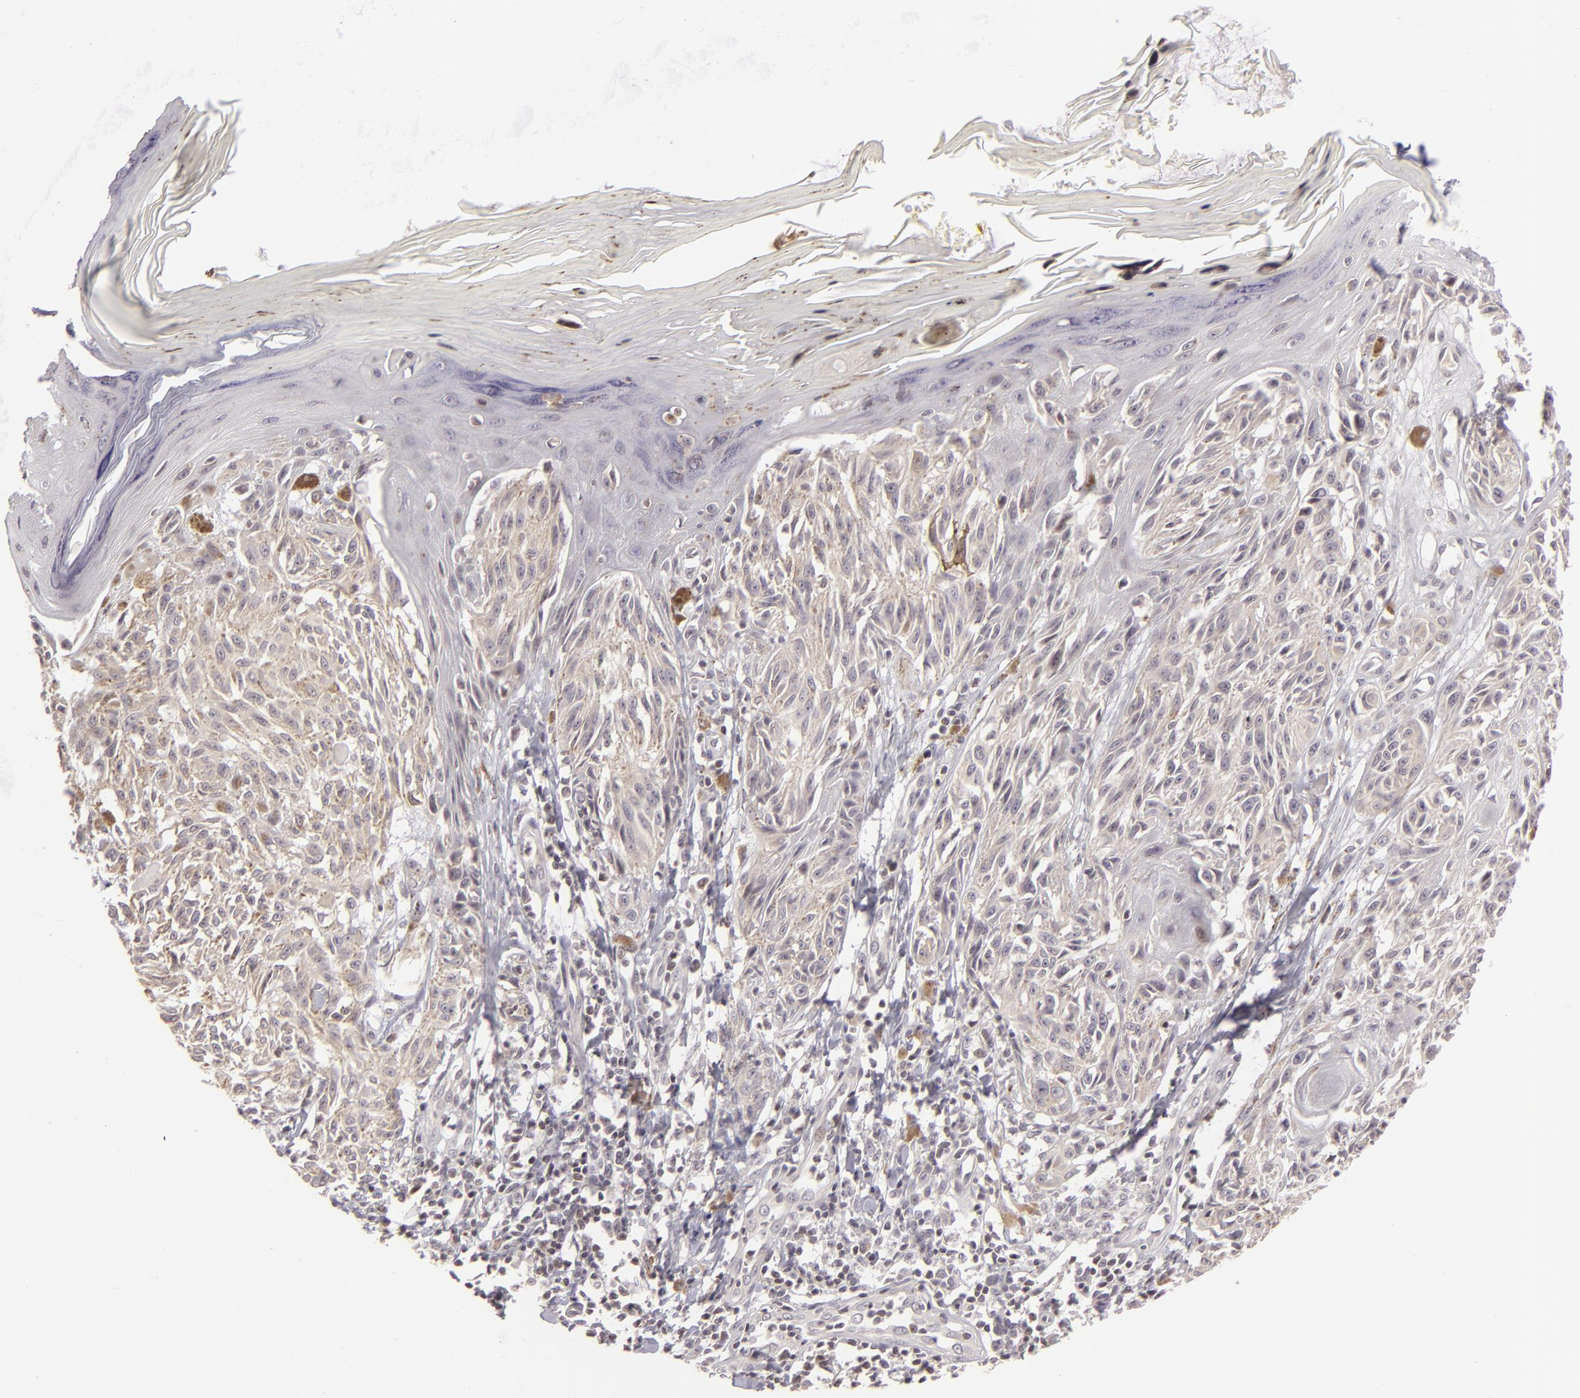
{"staining": {"intensity": "weak", "quantity": "25%-75%", "location": "nuclear"}, "tissue": "melanoma", "cell_type": "Tumor cells", "image_type": "cancer", "snomed": [{"axis": "morphology", "description": "Malignant melanoma, NOS"}, {"axis": "topography", "description": "Skin"}], "caption": "Immunohistochemical staining of malignant melanoma displays weak nuclear protein expression in about 25%-75% of tumor cells. (IHC, brightfield microscopy, high magnification).", "gene": "AKAP6", "patient": {"sex": "female", "age": 77}}